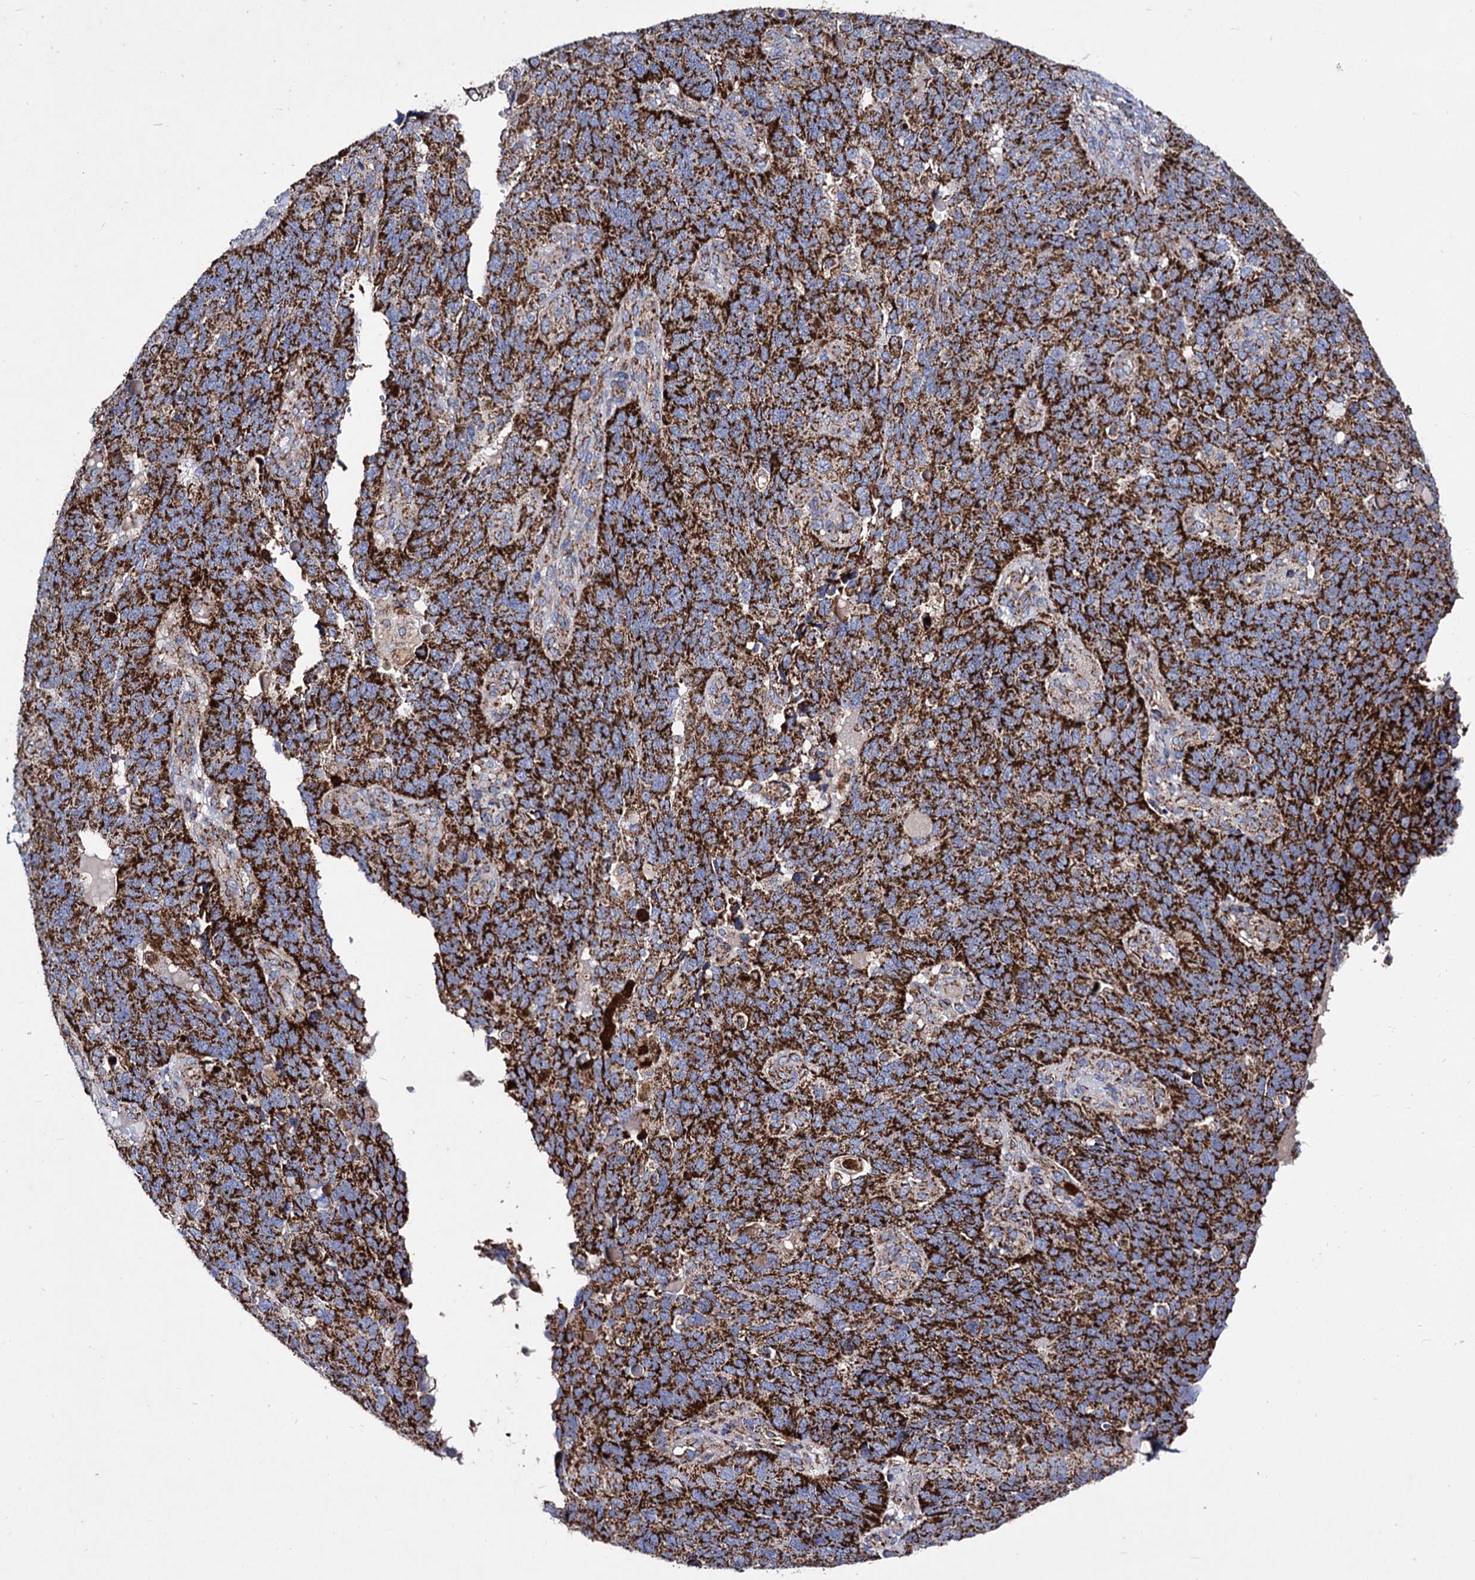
{"staining": {"intensity": "strong", "quantity": ">75%", "location": "cytoplasmic/membranous"}, "tissue": "endometrial cancer", "cell_type": "Tumor cells", "image_type": "cancer", "snomed": [{"axis": "morphology", "description": "Adenocarcinoma, NOS"}, {"axis": "topography", "description": "Endometrium"}], "caption": "Endometrial cancer was stained to show a protein in brown. There is high levels of strong cytoplasmic/membranous positivity in approximately >75% of tumor cells. The staining is performed using DAB (3,3'-diaminobenzidine) brown chromogen to label protein expression. The nuclei are counter-stained blue using hematoxylin.", "gene": "ACAD9", "patient": {"sex": "female", "age": 66}}